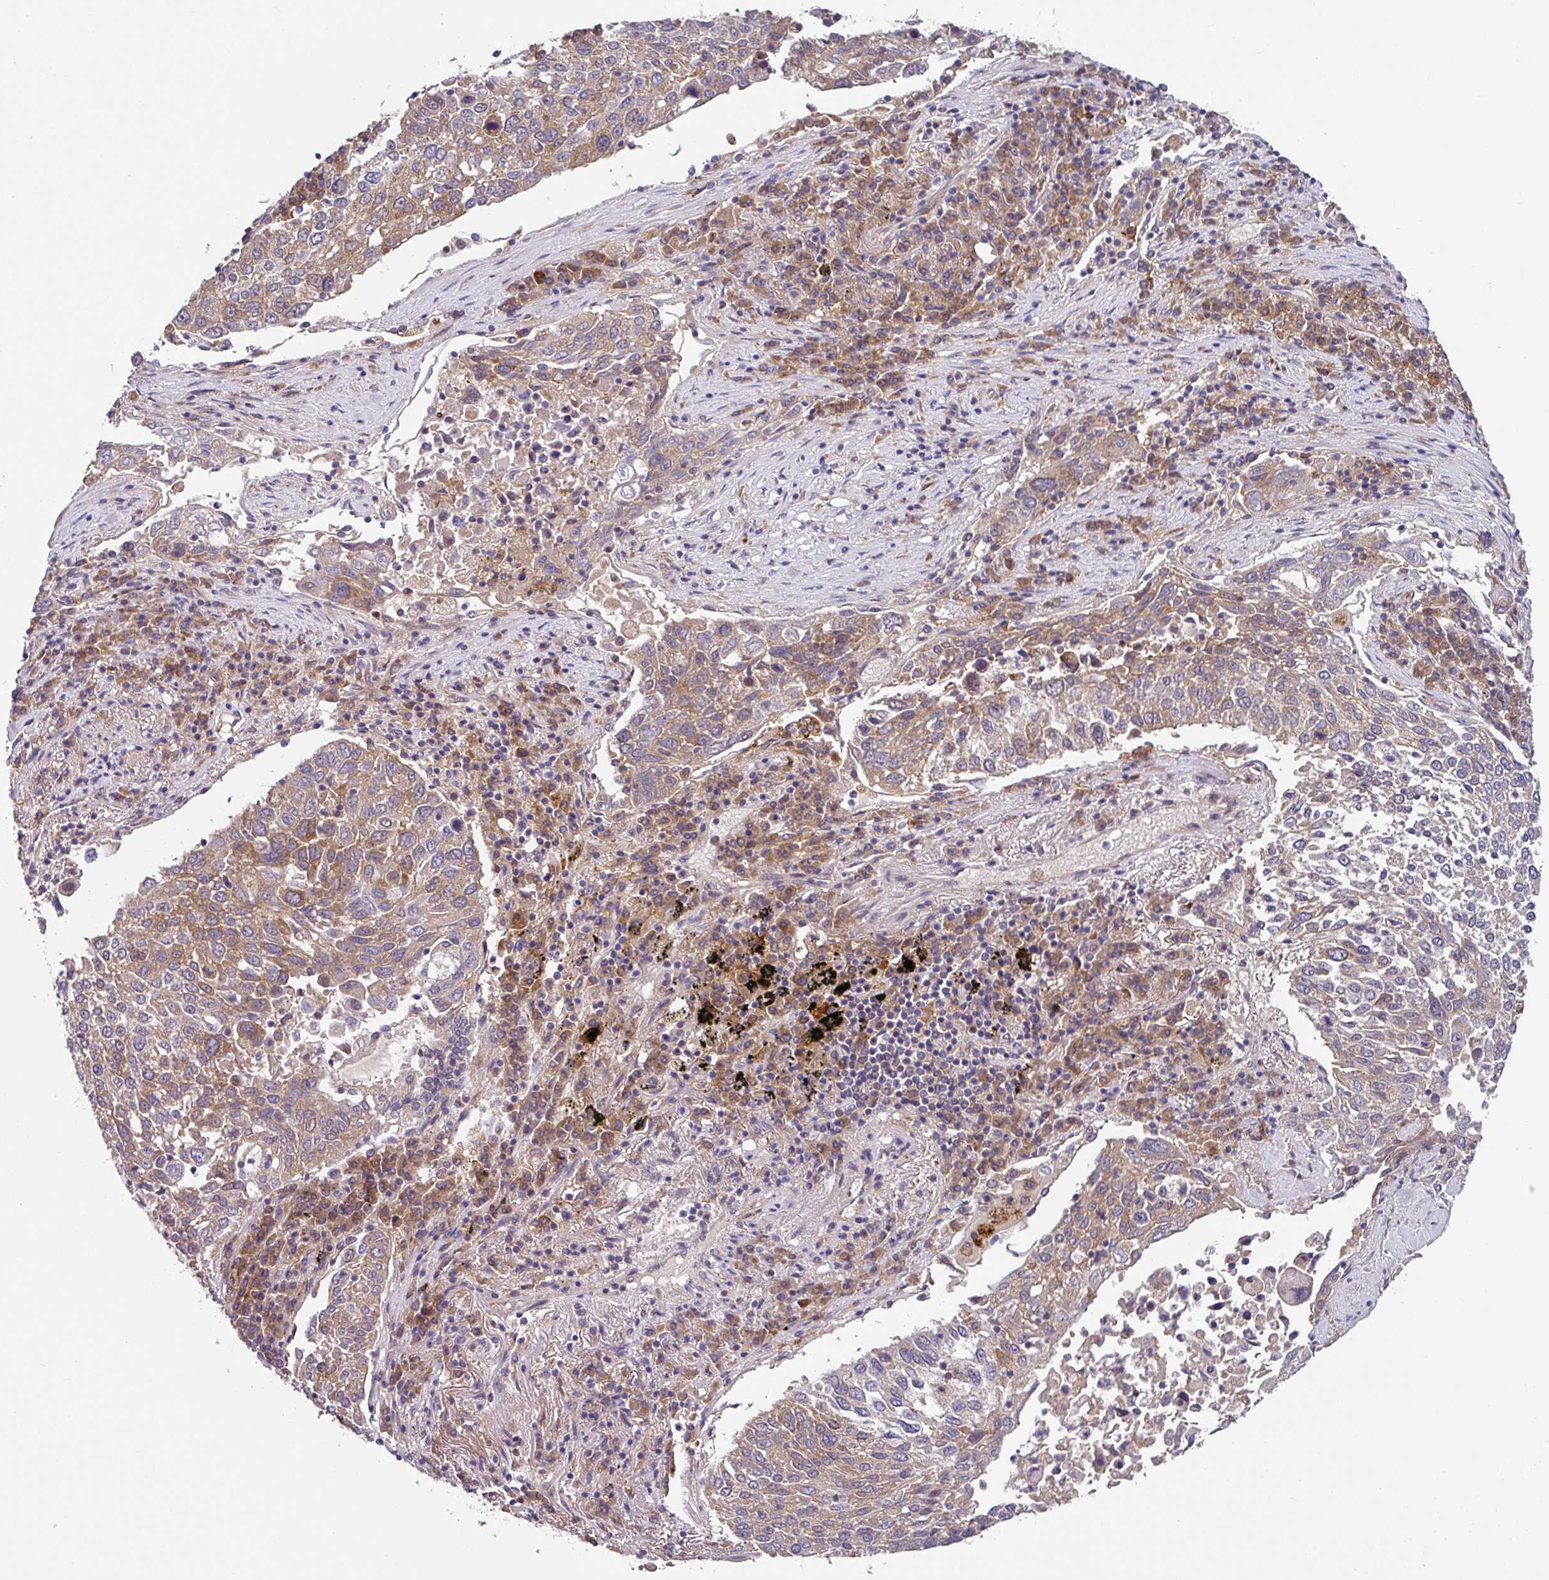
{"staining": {"intensity": "moderate", "quantity": ">75%", "location": "cytoplasmic/membranous"}, "tissue": "lung cancer", "cell_type": "Tumor cells", "image_type": "cancer", "snomed": [{"axis": "morphology", "description": "Squamous cell carcinoma, NOS"}, {"axis": "topography", "description": "Lung"}], "caption": "This is a photomicrograph of immunohistochemistry staining of lung cancer, which shows moderate positivity in the cytoplasmic/membranous of tumor cells.", "gene": "EIF4B", "patient": {"sex": "male", "age": 65}}